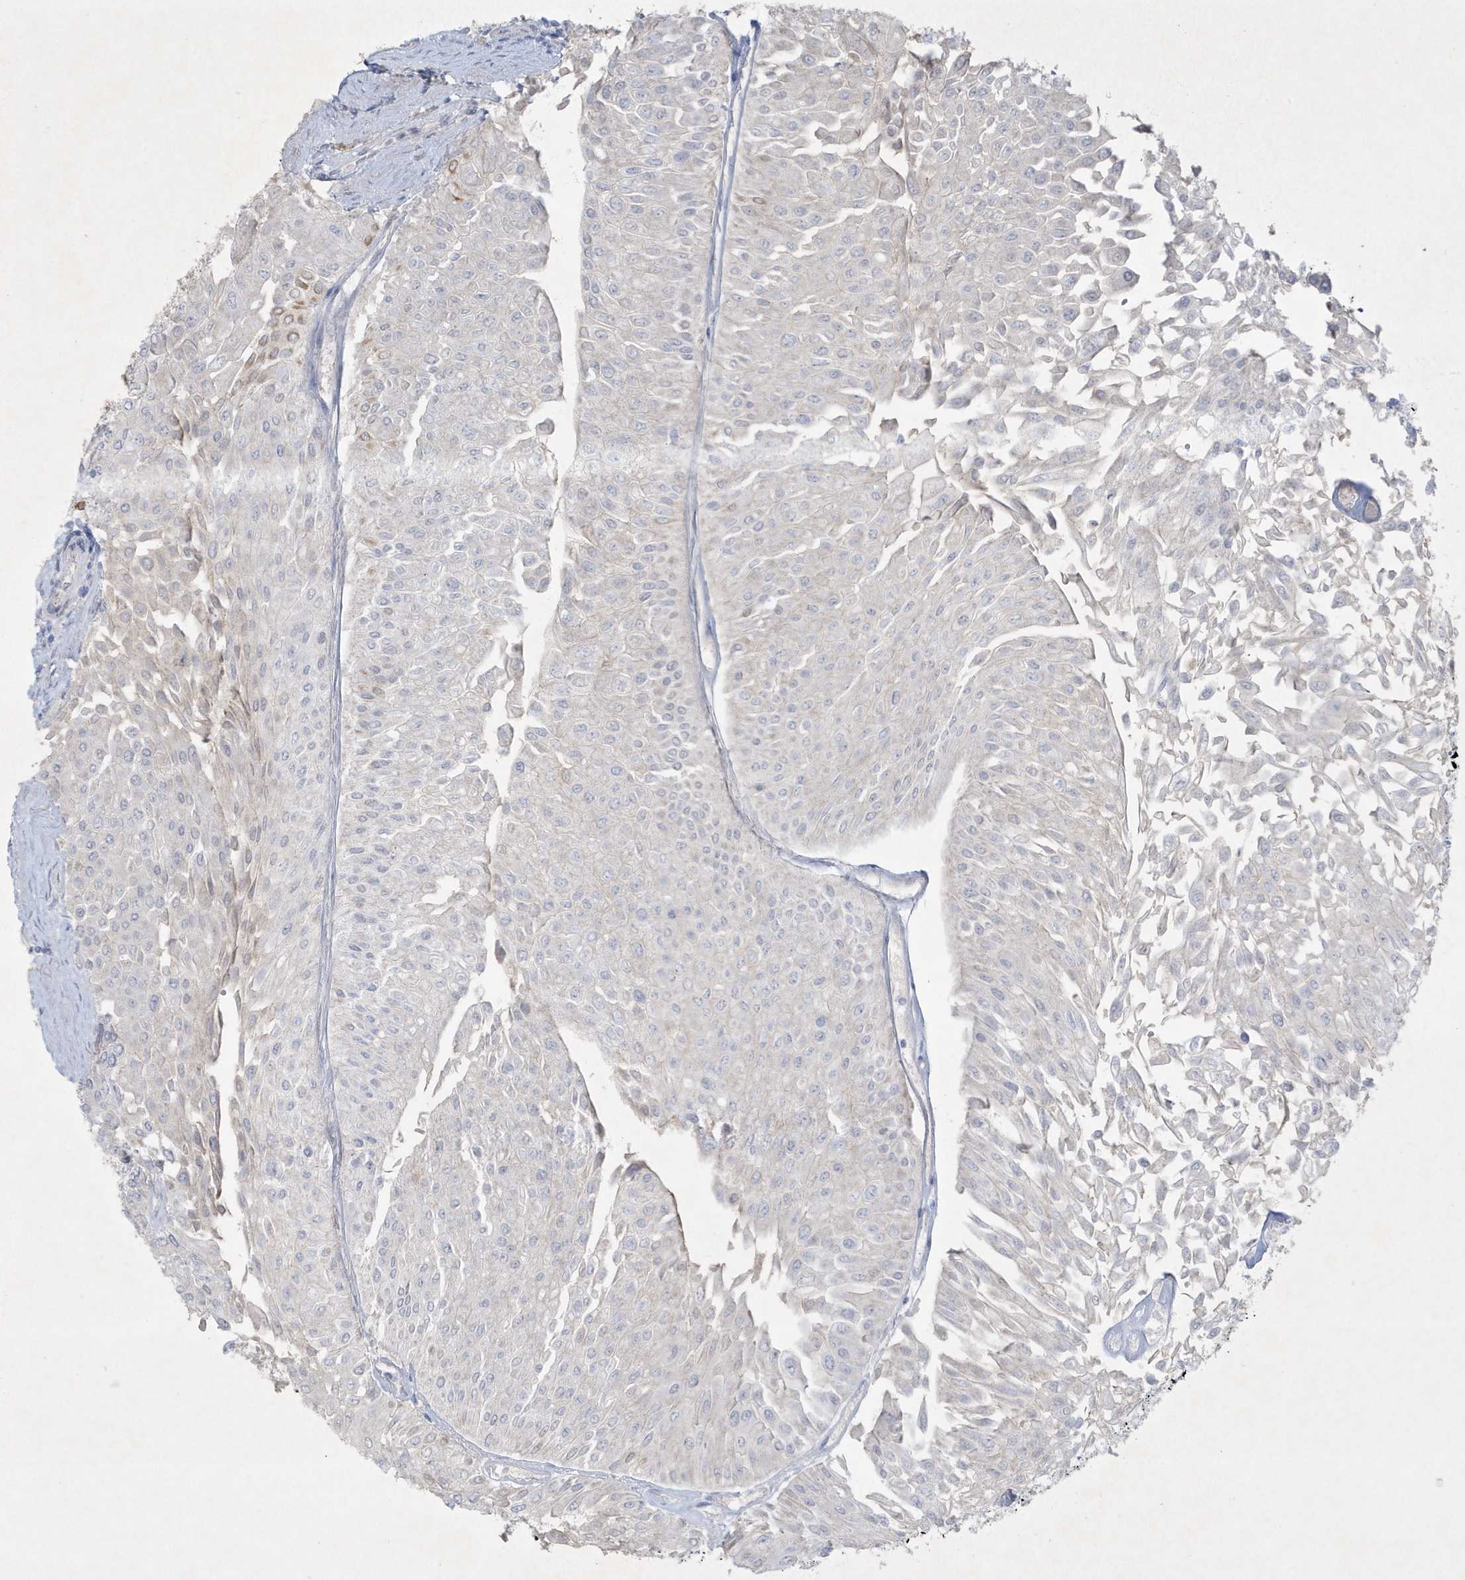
{"staining": {"intensity": "negative", "quantity": "none", "location": "none"}, "tissue": "urothelial cancer", "cell_type": "Tumor cells", "image_type": "cancer", "snomed": [{"axis": "morphology", "description": "Urothelial carcinoma, Low grade"}, {"axis": "topography", "description": "Urinary bladder"}], "caption": "The photomicrograph shows no significant staining in tumor cells of urothelial cancer. Nuclei are stained in blue.", "gene": "CCDC24", "patient": {"sex": "male", "age": 67}}